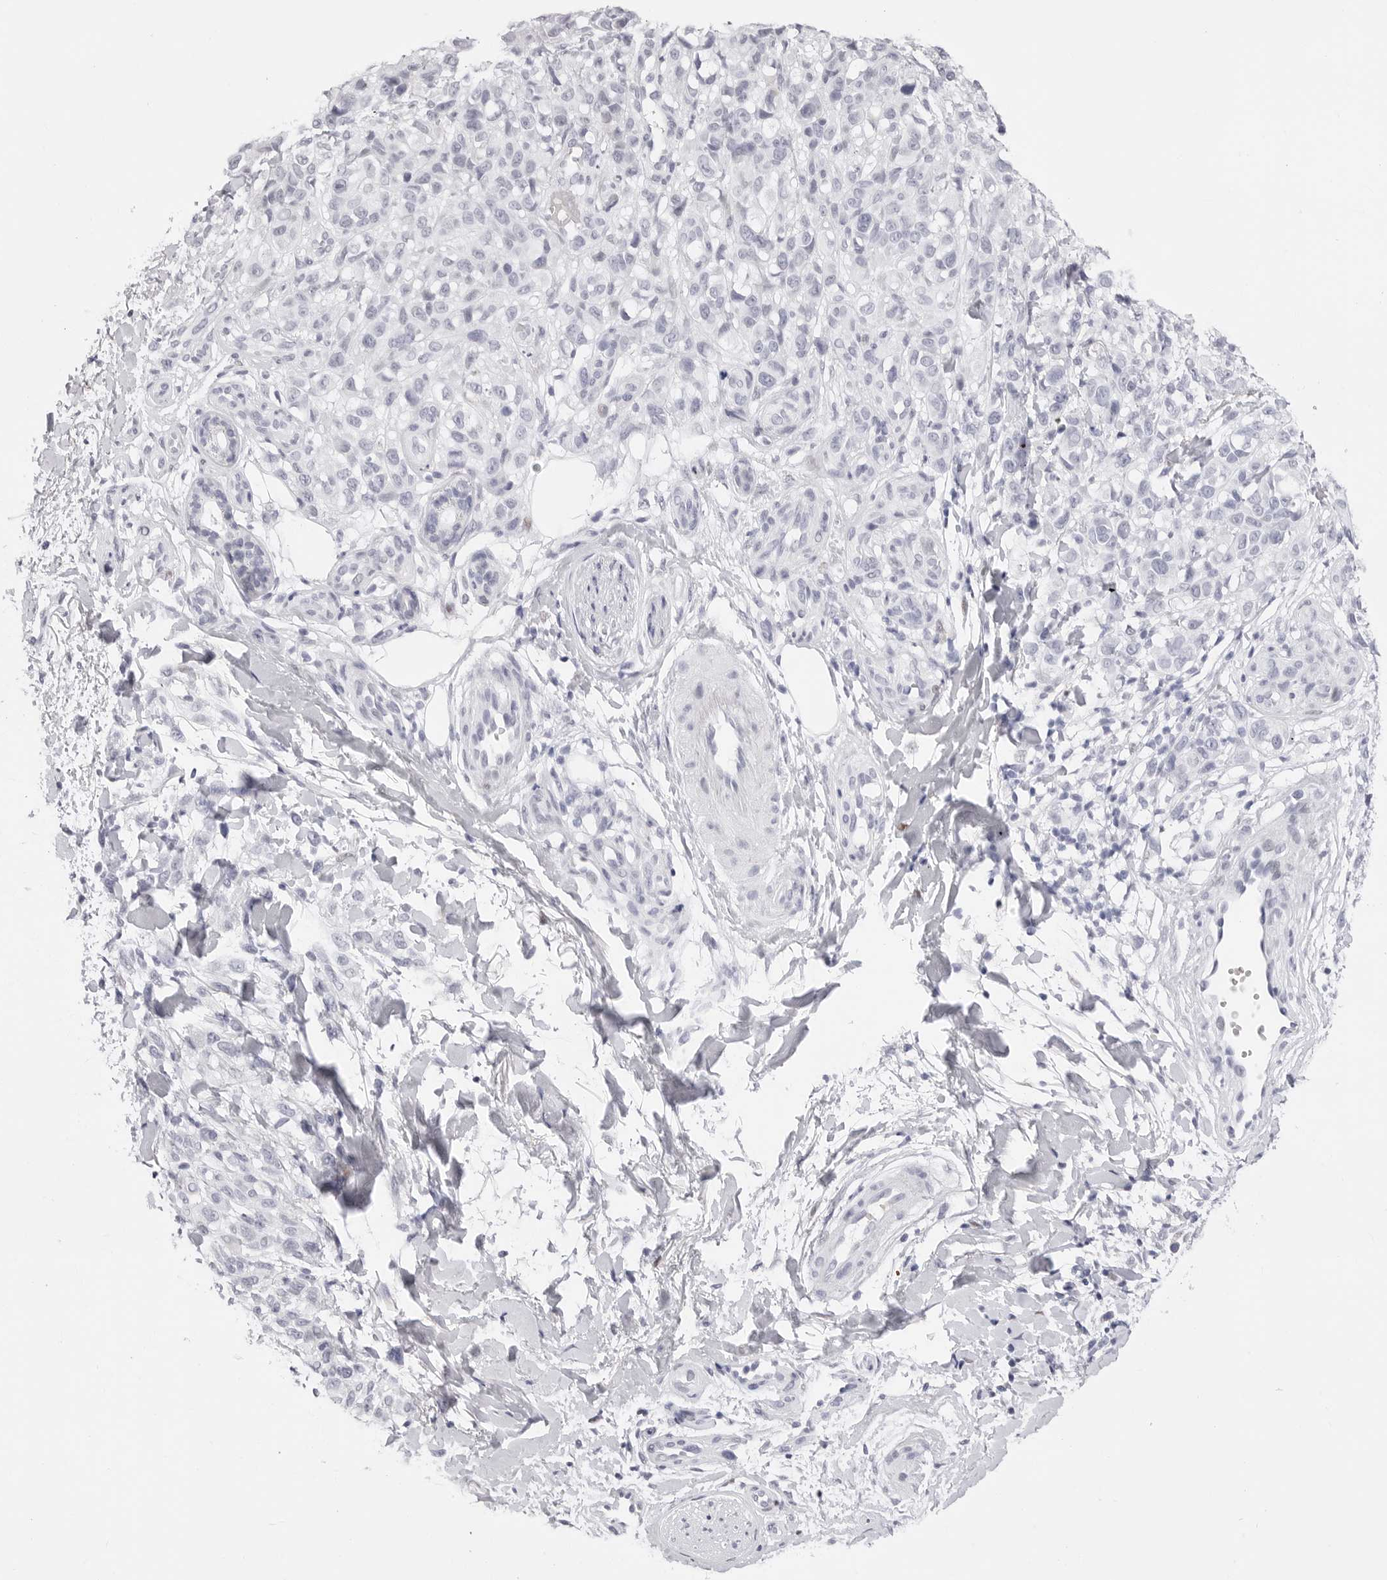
{"staining": {"intensity": "negative", "quantity": "none", "location": "none"}, "tissue": "melanoma", "cell_type": "Tumor cells", "image_type": "cancer", "snomed": [{"axis": "morphology", "description": "Malignant melanoma, Metastatic site"}, {"axis": "topography", "description": "Skin"}], "caption": "Melanoma was stained to show a protein in brown. There is no significant expression in tumor cells.", "gene": "TSSK1B", "patient": {"sex": "female", "age": 72}}